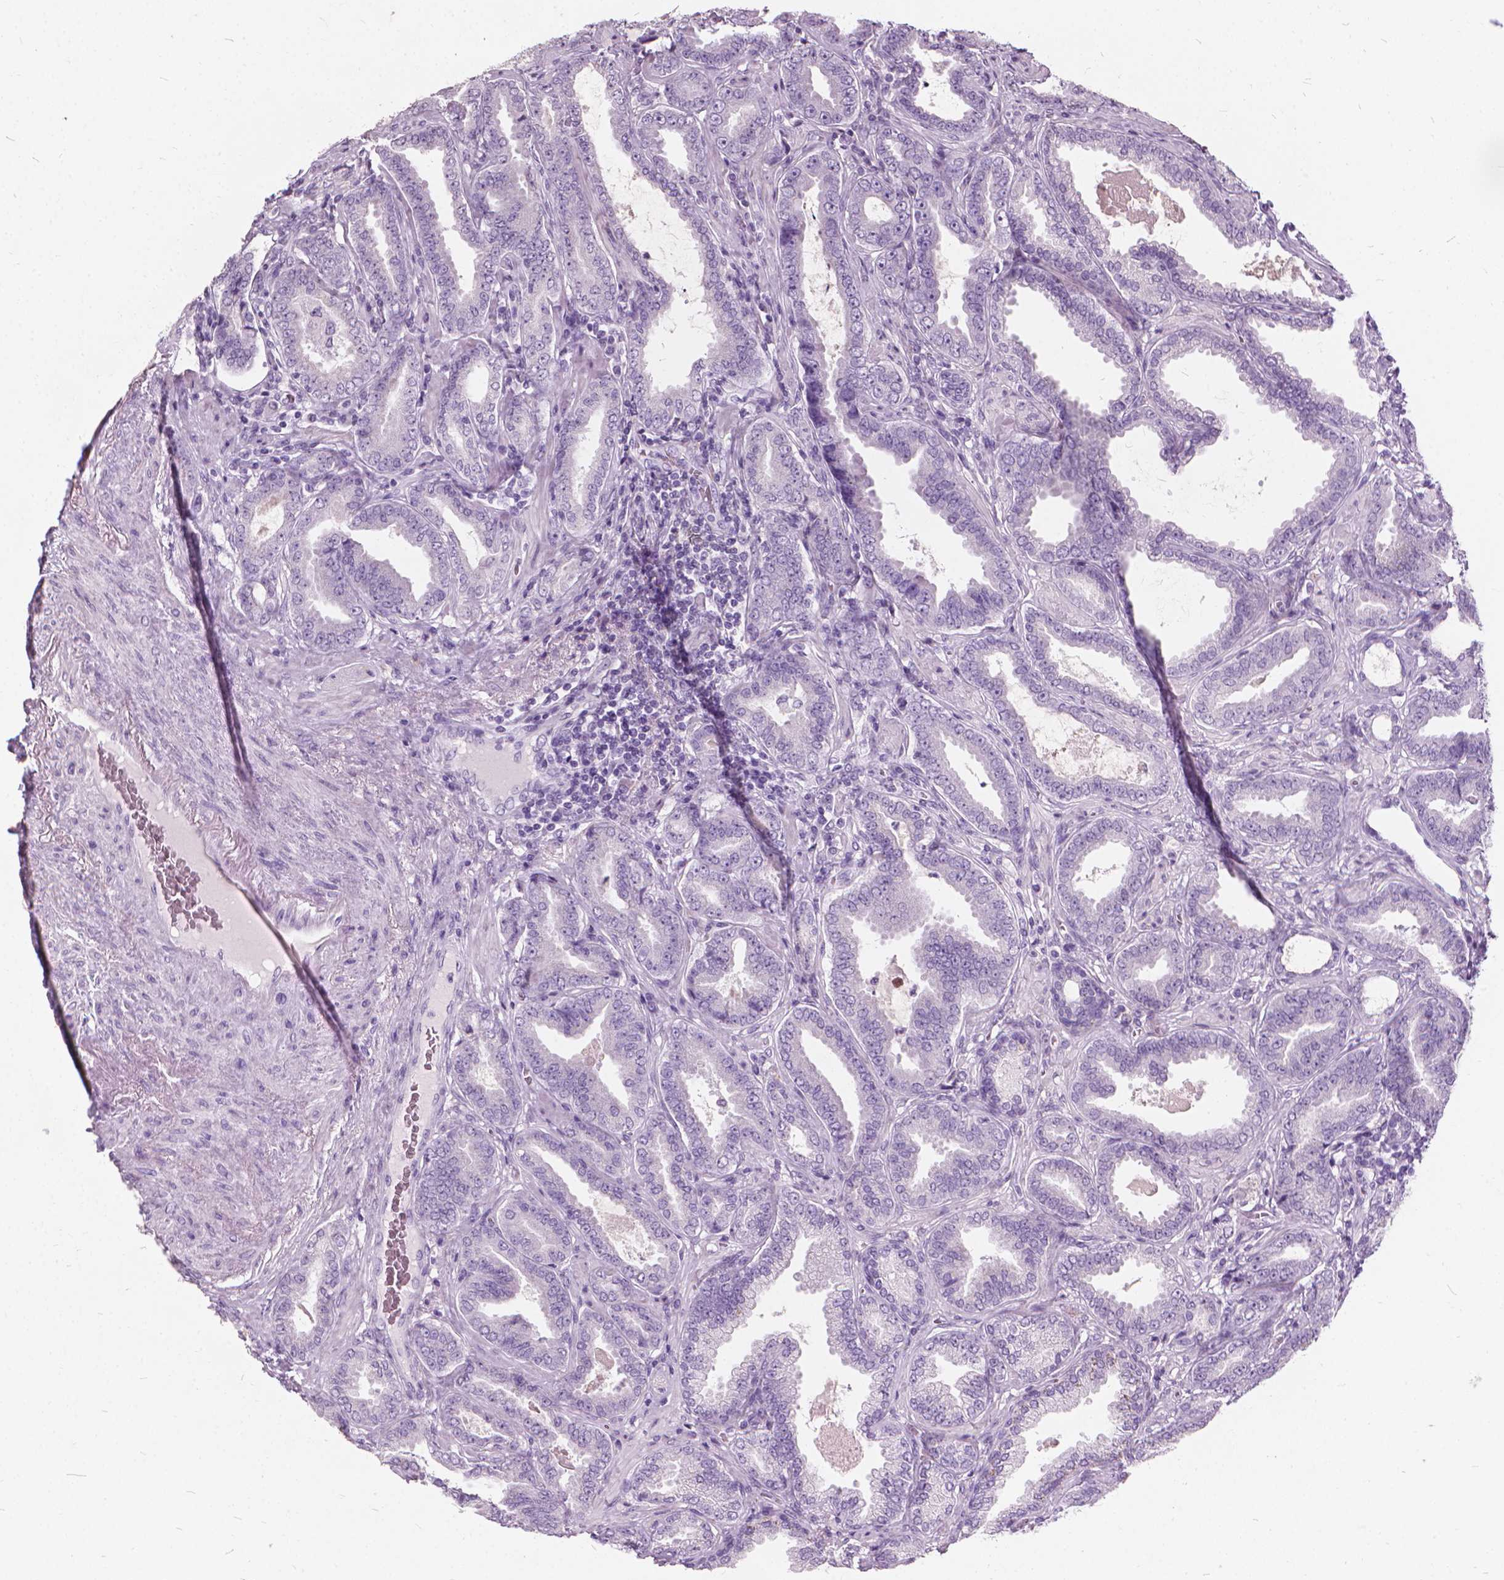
{"staining": {"intensity": "negative", "quantity": "none", "location": "none"}, "tissue": "prostate cancer", "cell_type": "Tumor cells", "image_type": "cancer", "snomed": [{"axis": "morphology", "description": "Adenocarcinoma, NOS"}, {"axis": "topography", "description": "Prostate"}], "caption": "Human prostate adenocarcinoma stained for a protein using IHC exhibits no expression in tumor cells.", "gene": "DNM1", "patient": {"sex": "male", "age": 64}}